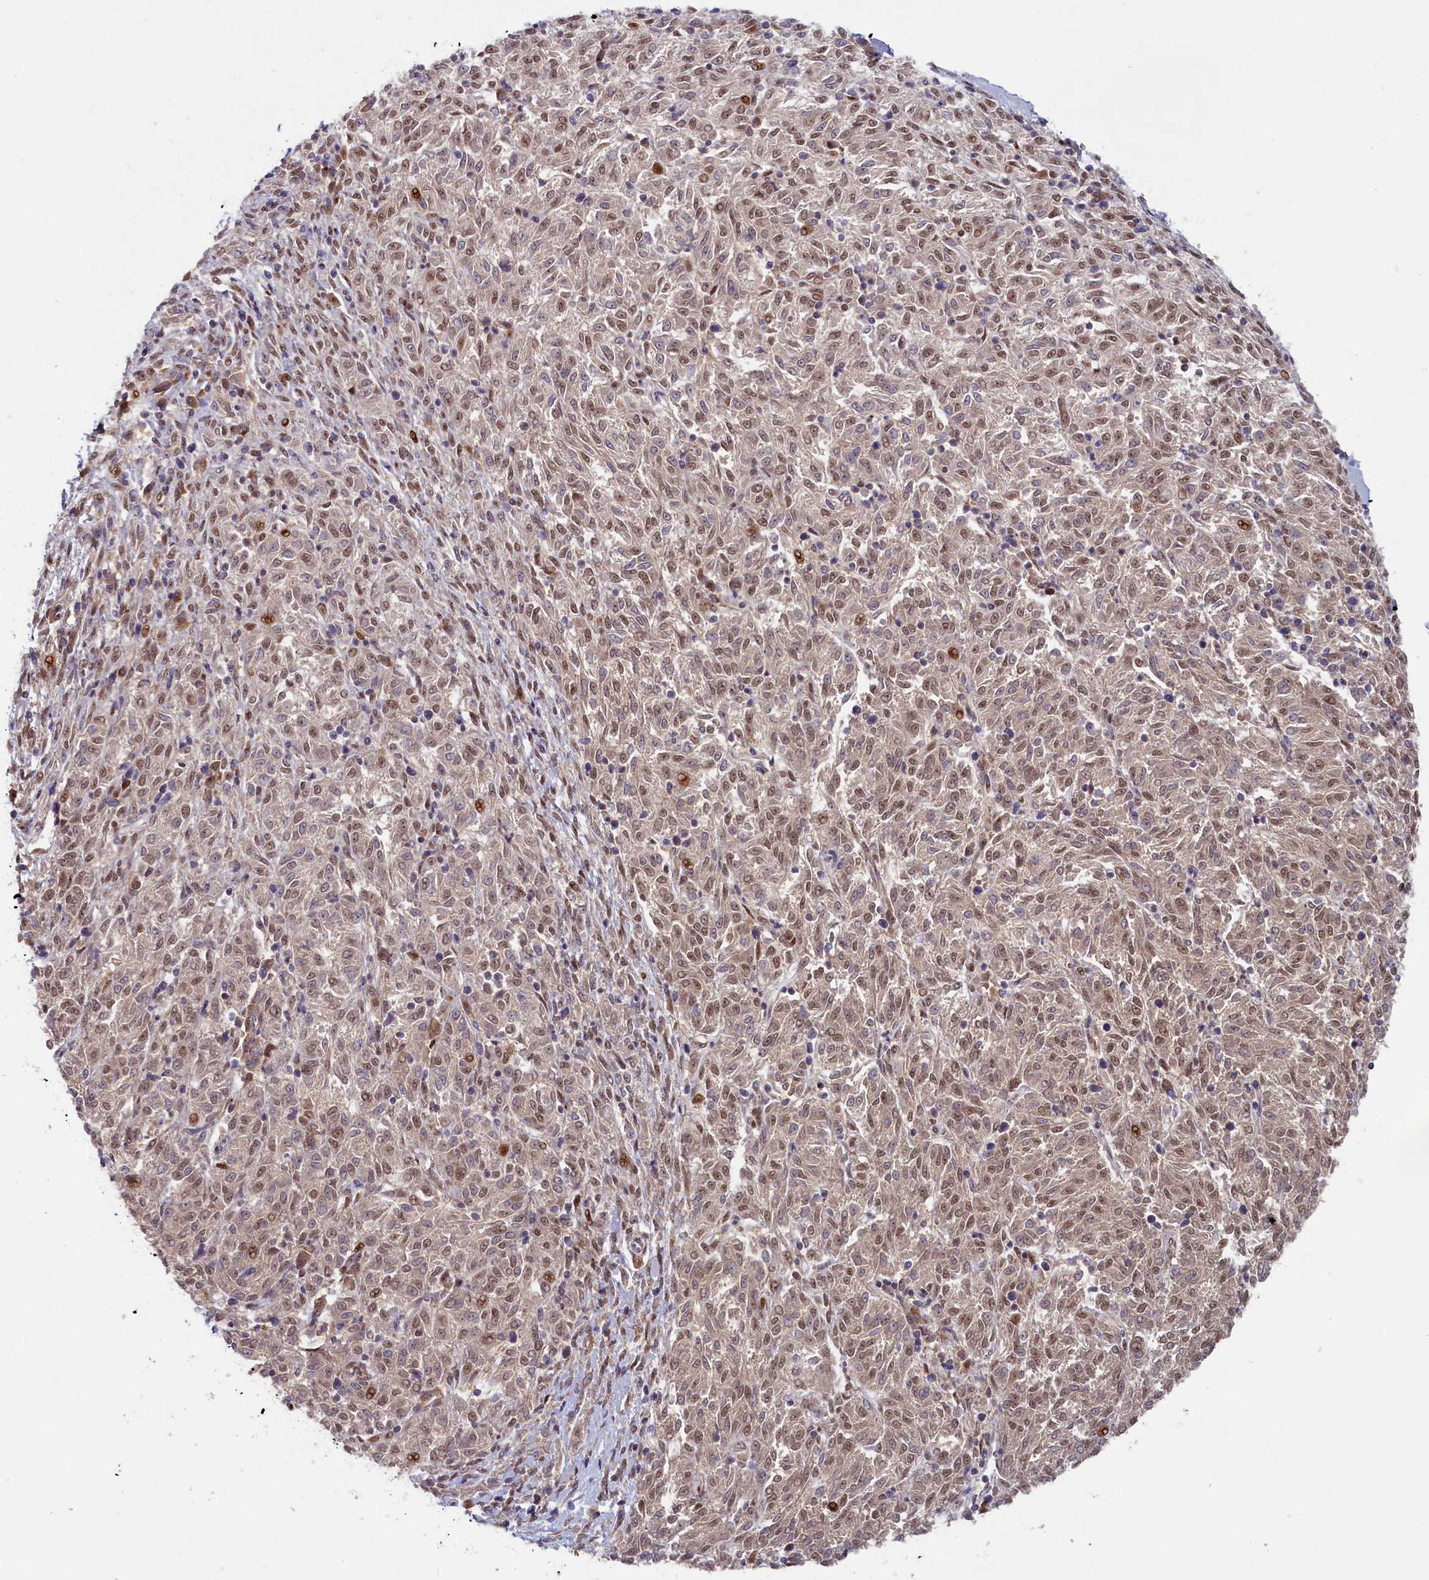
{"staining": {"intensity": "moderate", "quantity": ">75%", "location": "cytoplasmic/membranous,nuclear"}, "tissue": "melanoma", "cell_type": "Tumor cells", "image_type": "cancer", "snomed": [{"axis": "morphology", "description": "Malignant melanoma, NOS"}, {"axis": "topography", "description": "Skin"}], "caption": "This image exhibits immunohistochemistry (IHC) staining of malignant melanoma, with medium moderate cytoplasmic/membranous and nuclear expression in approximately >75% of tumor cells.", "gene": "CHST12", "patient": {"sex": "female", "age": 72}}